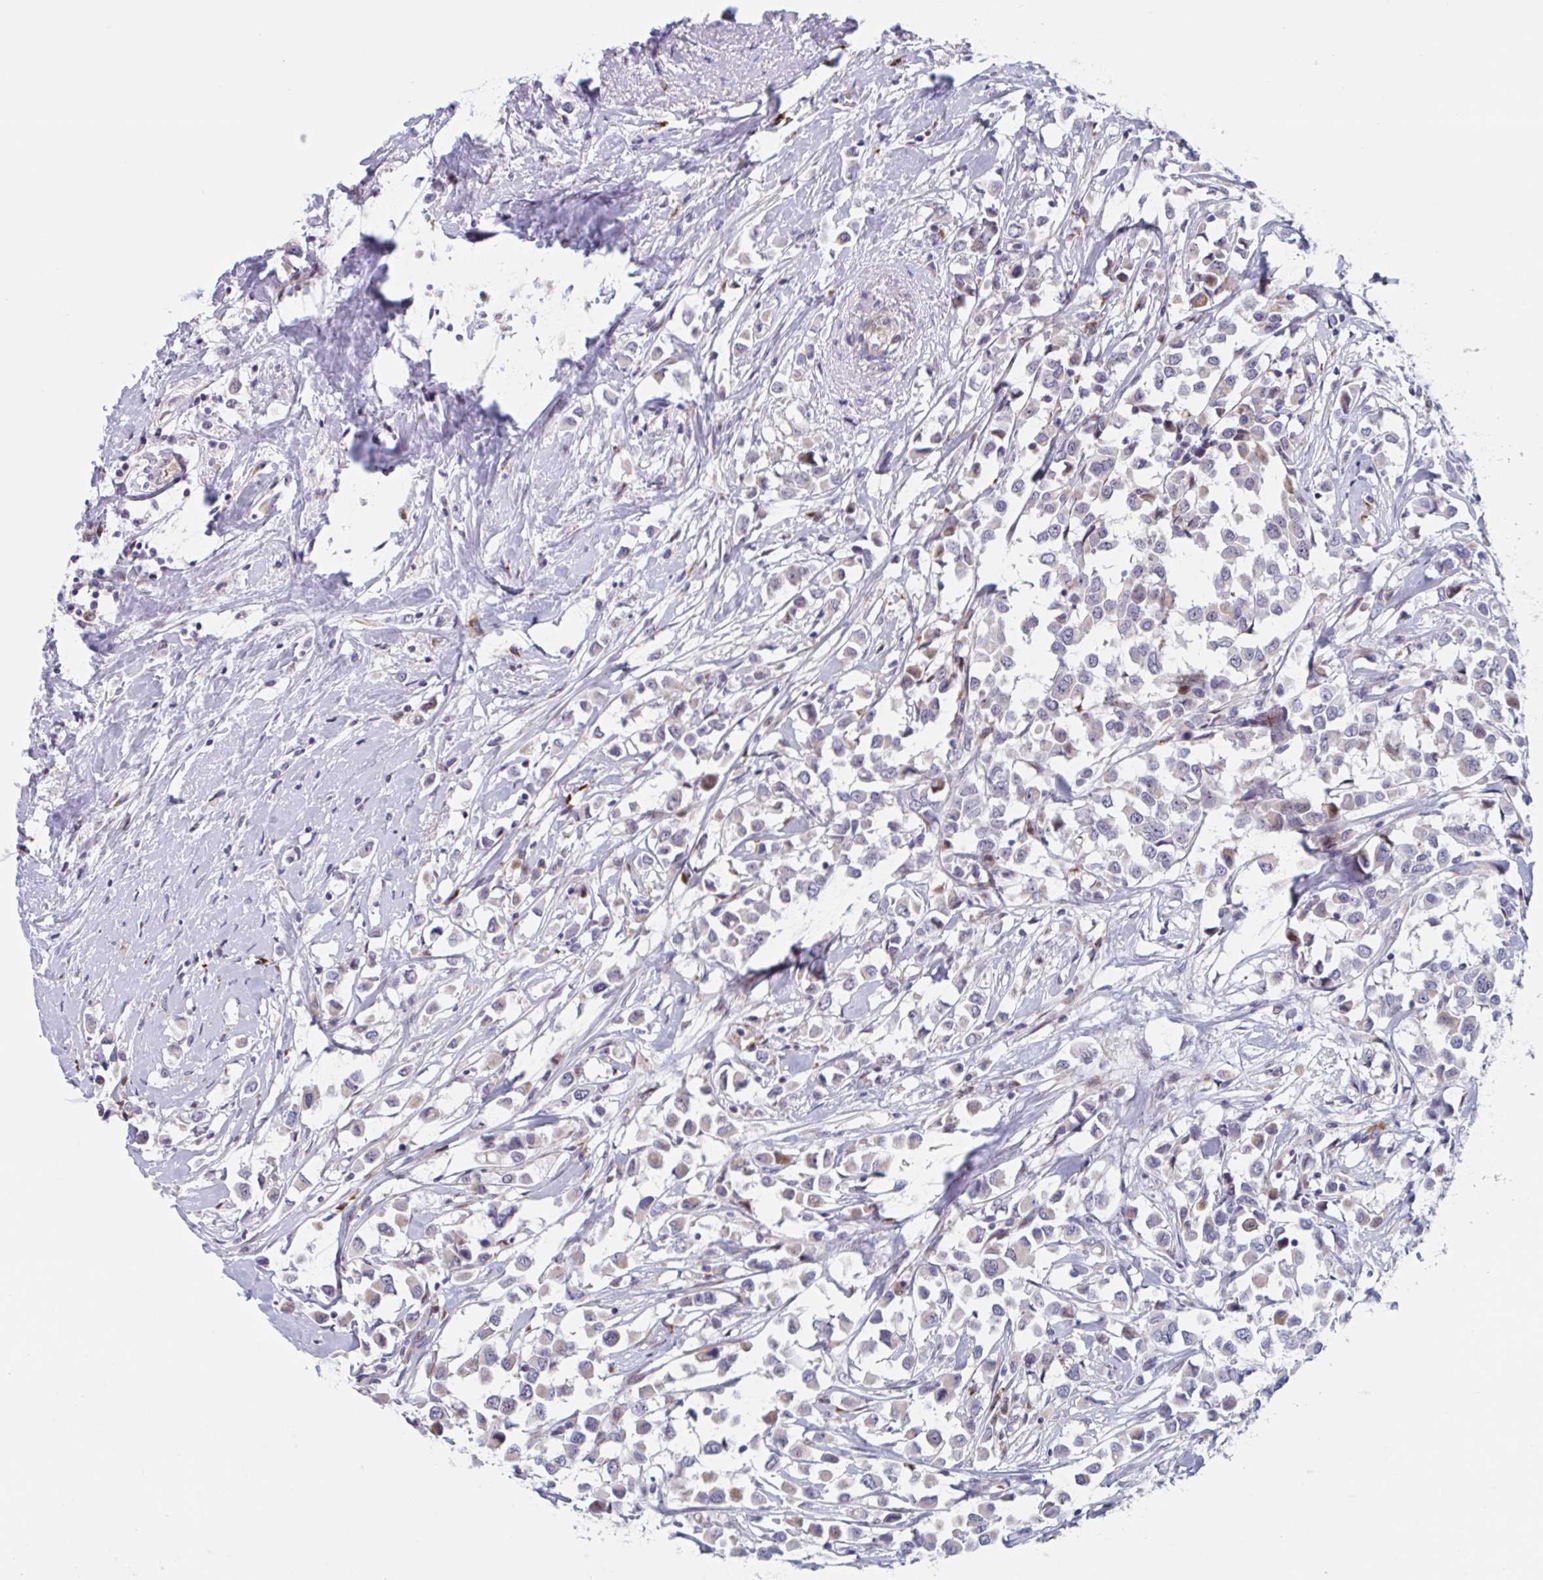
{"staining": {"intensity": "weak", "quantity": "<25%", "location": "cytoplasmic/membranous"}, "tissue": "breast cancer", "cell_type": "Tumor cells", "image_type": "cancer", "snomed": [{"axis": "morphology", "description": "Duct carcinoma"}, {"axis": "topography", "description": "Breast"}], "caption": "This is a image of immunohistochemistry staining of breast intraductal carcinoma, which shows no expression in tumor cells.", "gene": "DUXA", "patient": {"sex": "female", "age": 61}}